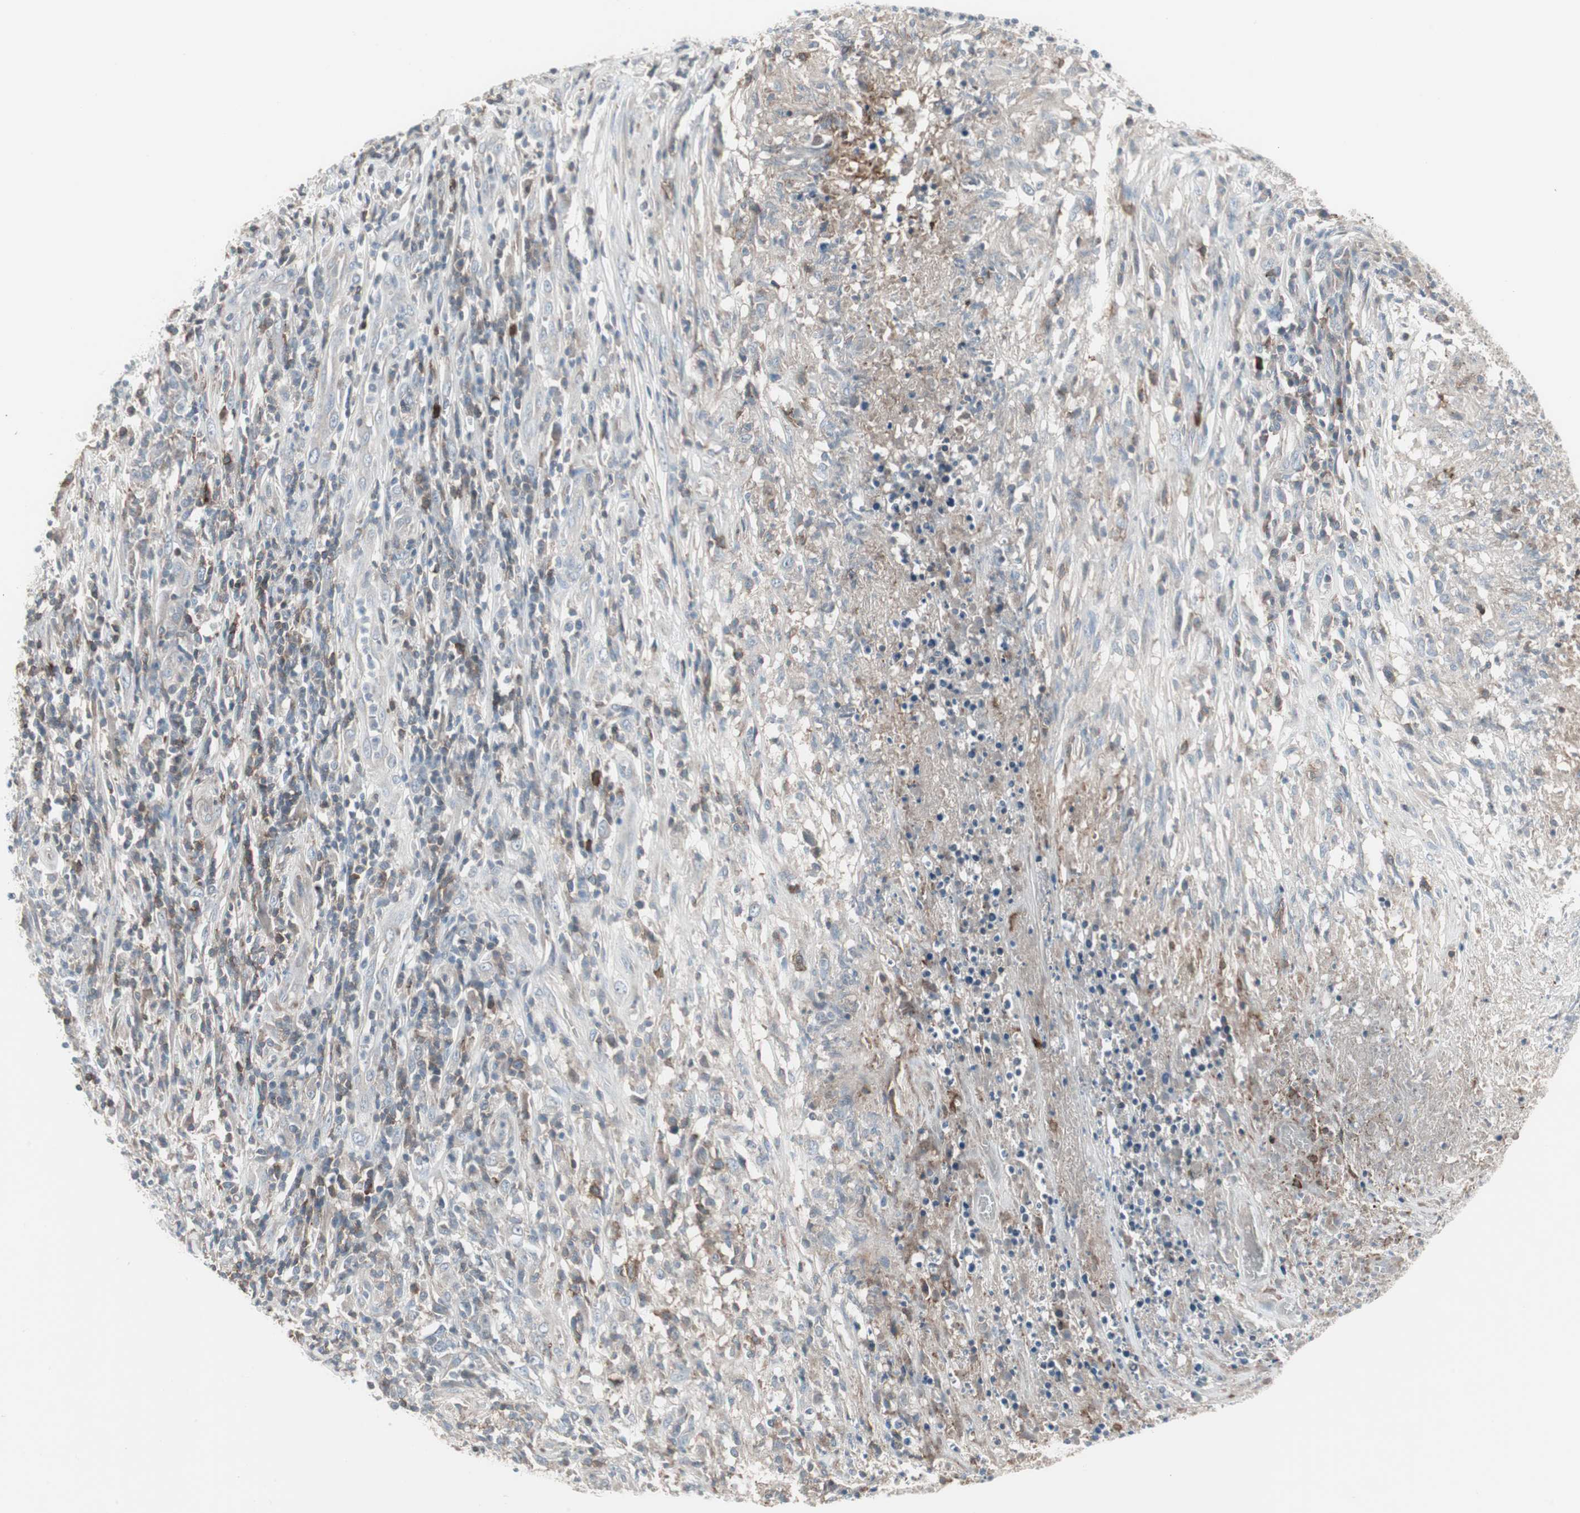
{"staining": {"intensity": "weak", "quantity": "<25%", "location": "cytoplasmic/membranous"}, "tissue": "lymphoma", "cell_type": "Tumor cells", "image_type": "cancer", "snomed": [{"axis": "morphology", "description": "Malignant lymphoma, non-Hodgkin's type, High grade"}, {"axis": "topography", "description": "Lymph node"}], "caption": "Tumor cells are negative for protein expression in human malignant lymphoma, non-Hodgkin's type (high-grade).", "gene": "ZSCAN32", "patient": {"sex": "female", "age": 84}}